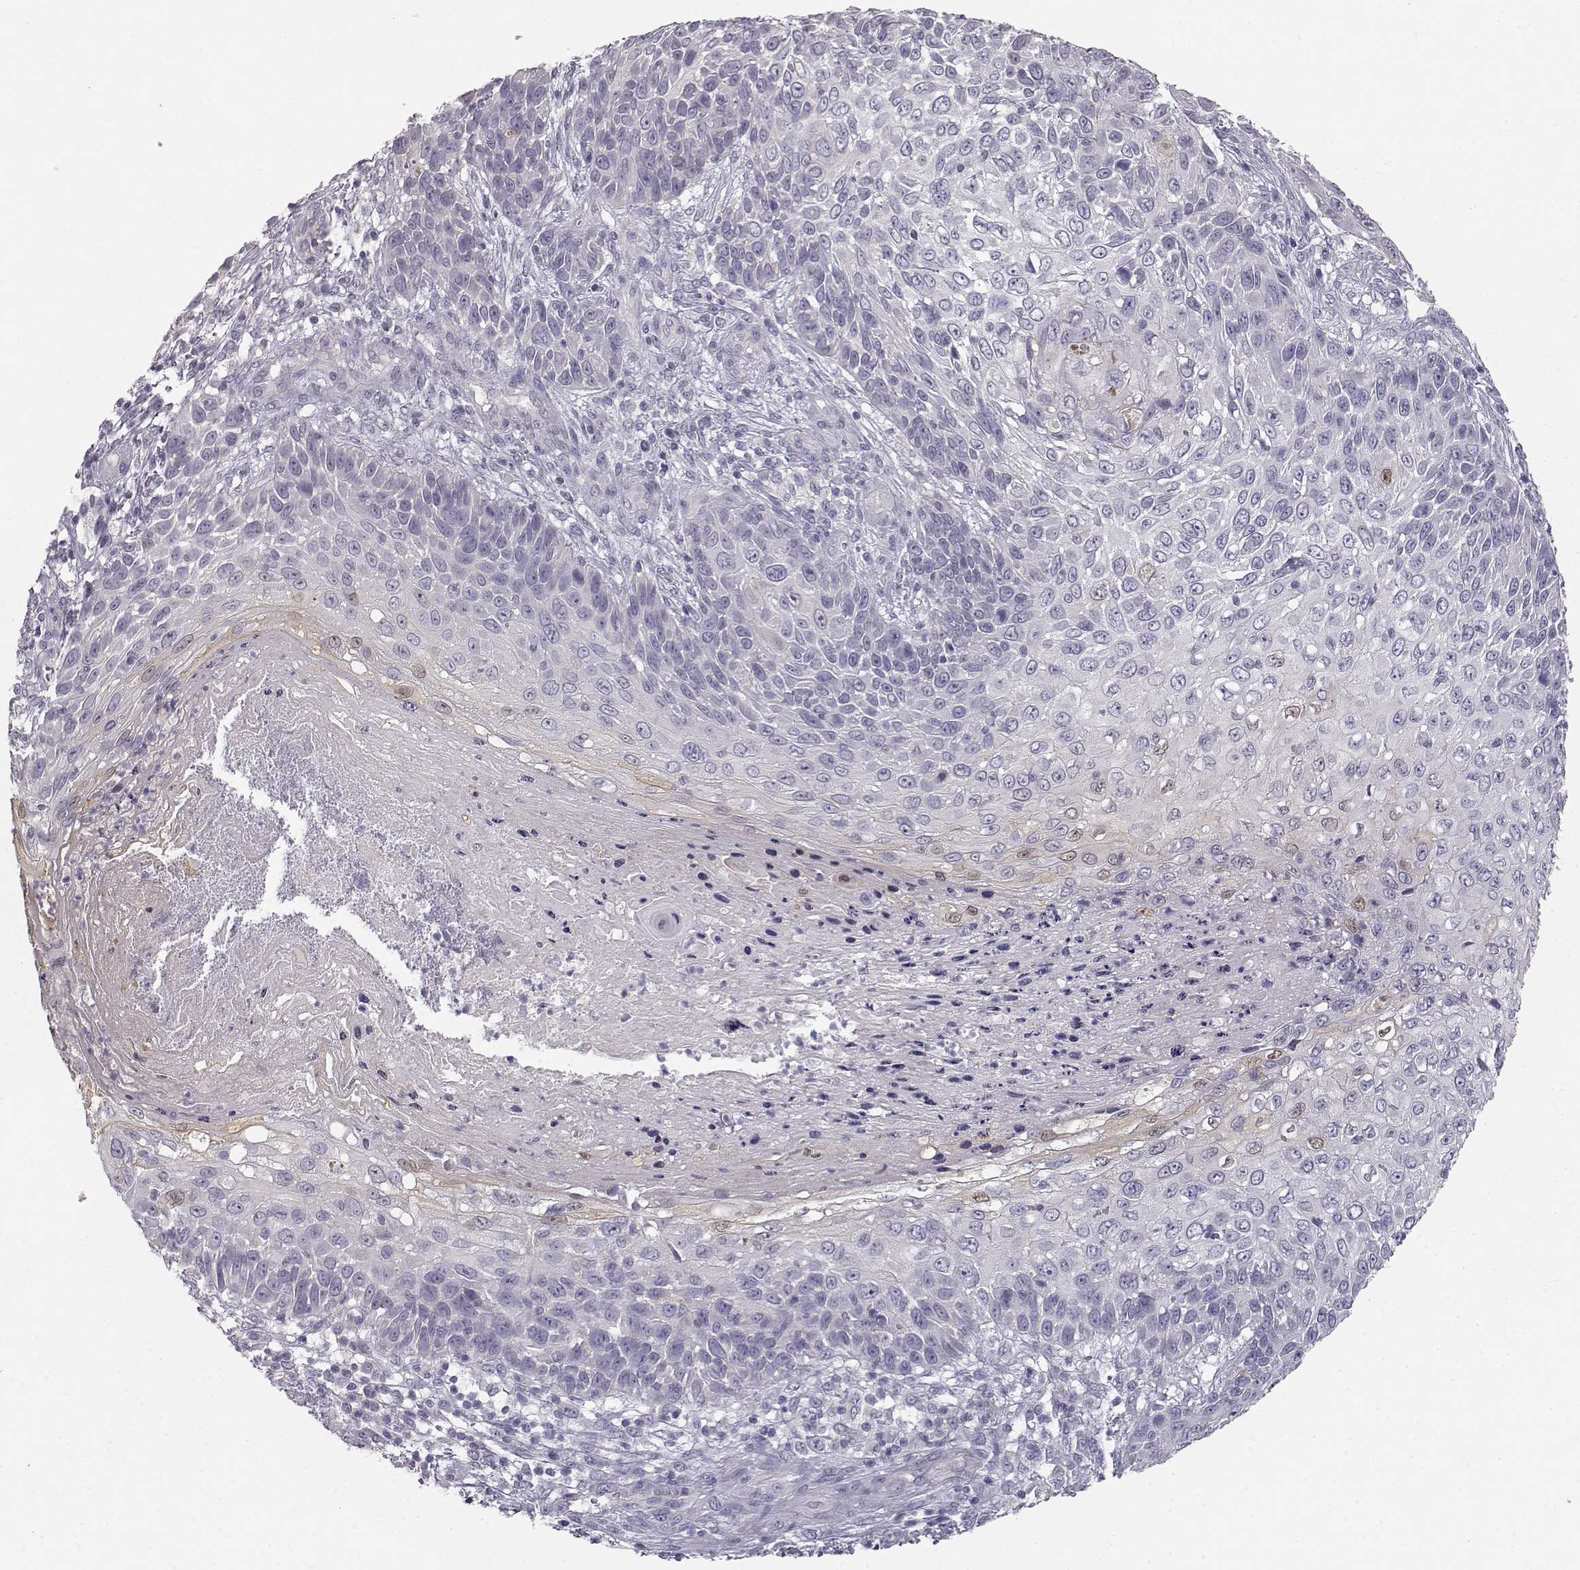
{"staining": {"intensity": "negative", "quantity": "none", "location": "none"}, "tissue": "skin cancer", "cell_type": "Tumor cells", "image_type": "cancer", "snomed": [{"axis": "morphology", "description": "Squamous cell carcinoma, NOS"}, {"axis": "topography", "description": "Skin"}], "caption": "DAB immunohistochemical staining of human skin squamous cell carcinoma demonstrates no significant expression in tumor cells.", "gene": "MYCBPAP", "patient": {"sex": "male", "age": 92}}